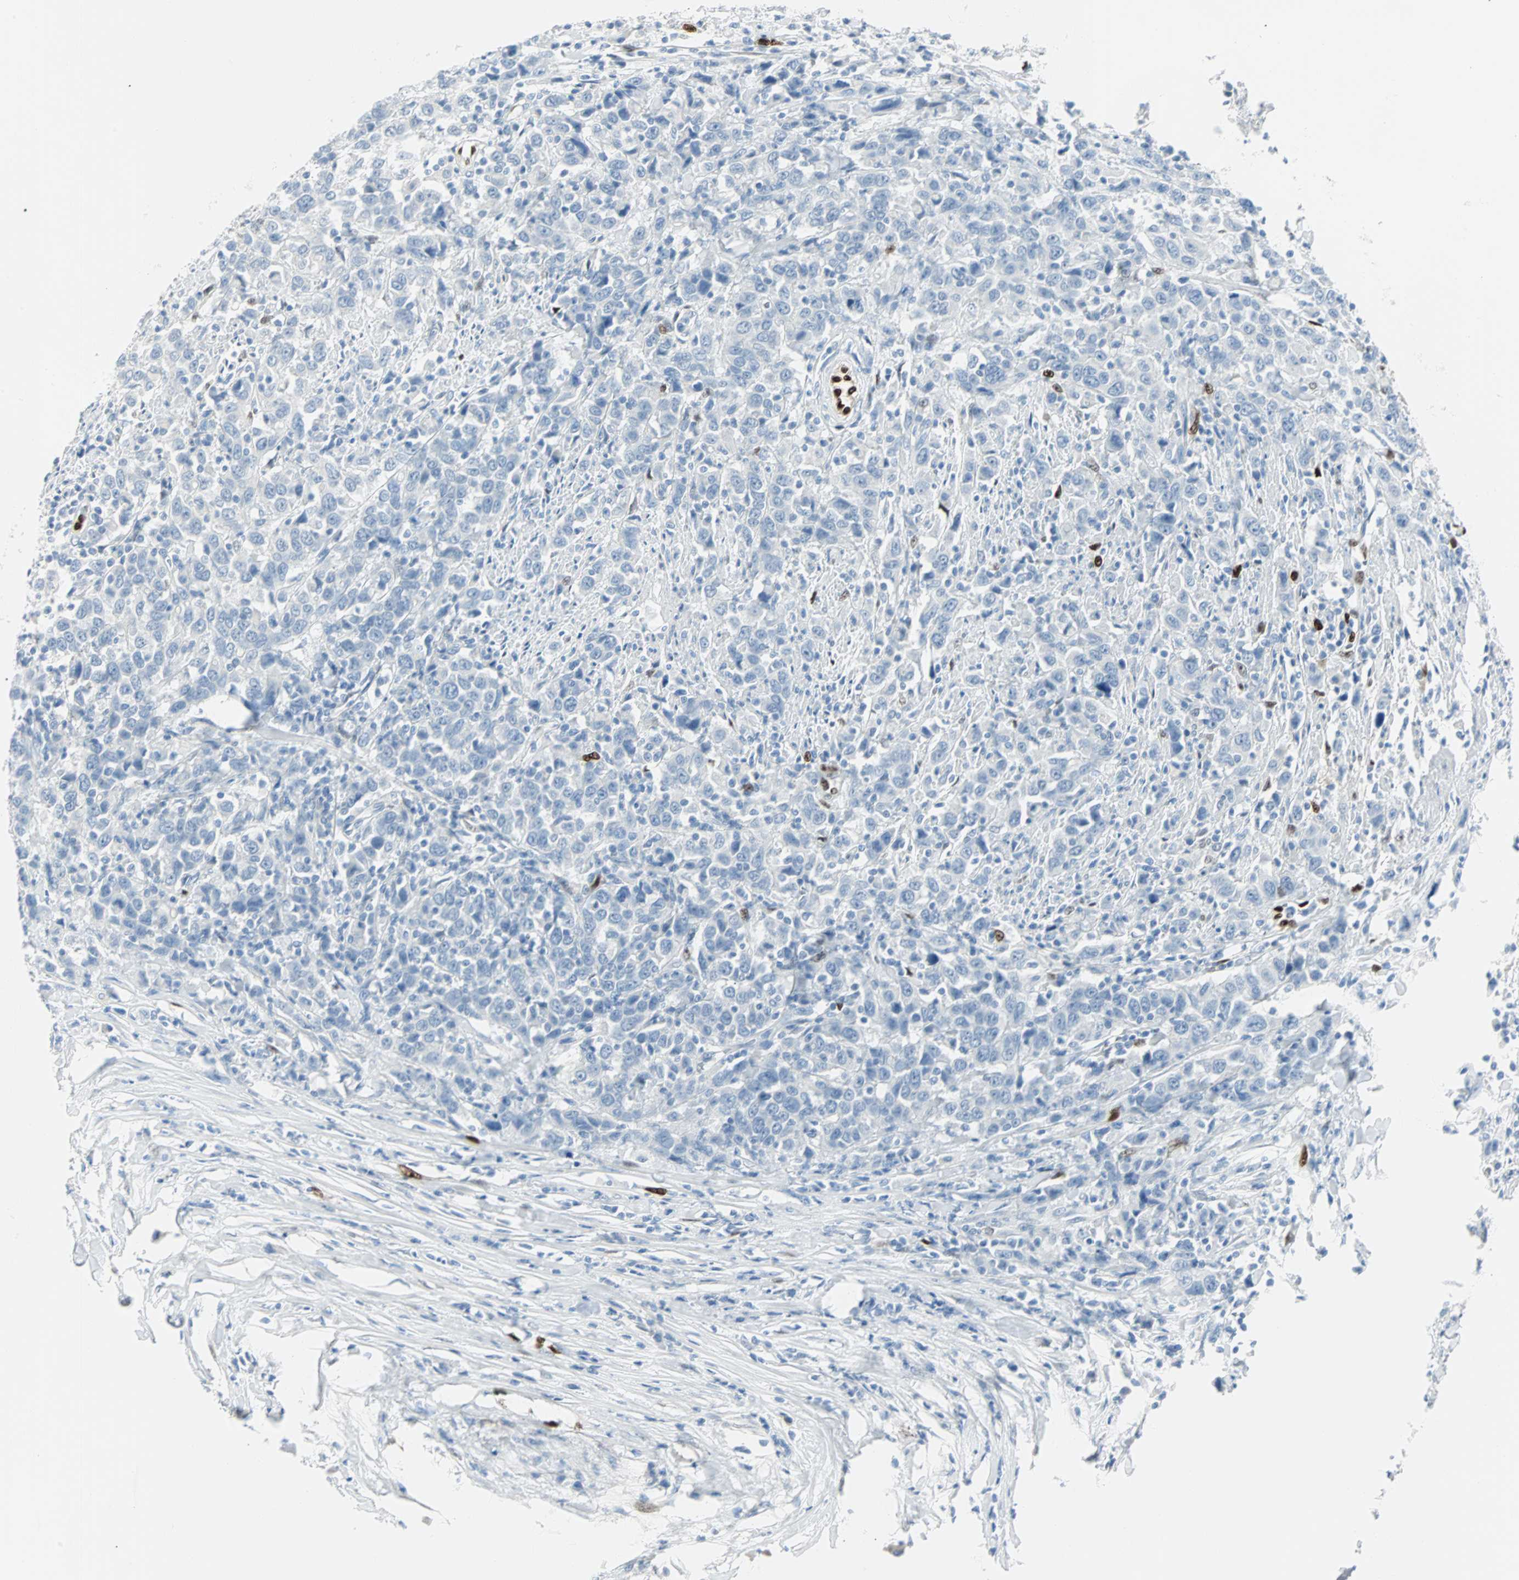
{"staining": {"intensity": "negative", "quantity": "none", "location": "none"}, "tissue": "urothelial cancer", "cell_type": "Tumor cells", "image_type": "cancer", "snomed": [{"axis": "morphology", "description": "Urothelial carcinoma, High grade"}, {"axis": "topography", "description": "Urinary bladder"}], "caption": "Tumor cells are negative for protein expression in human high-grade urothelial carcinoma.", "gene": "IL33", "patient": {"sex": "male", "age": 61}}